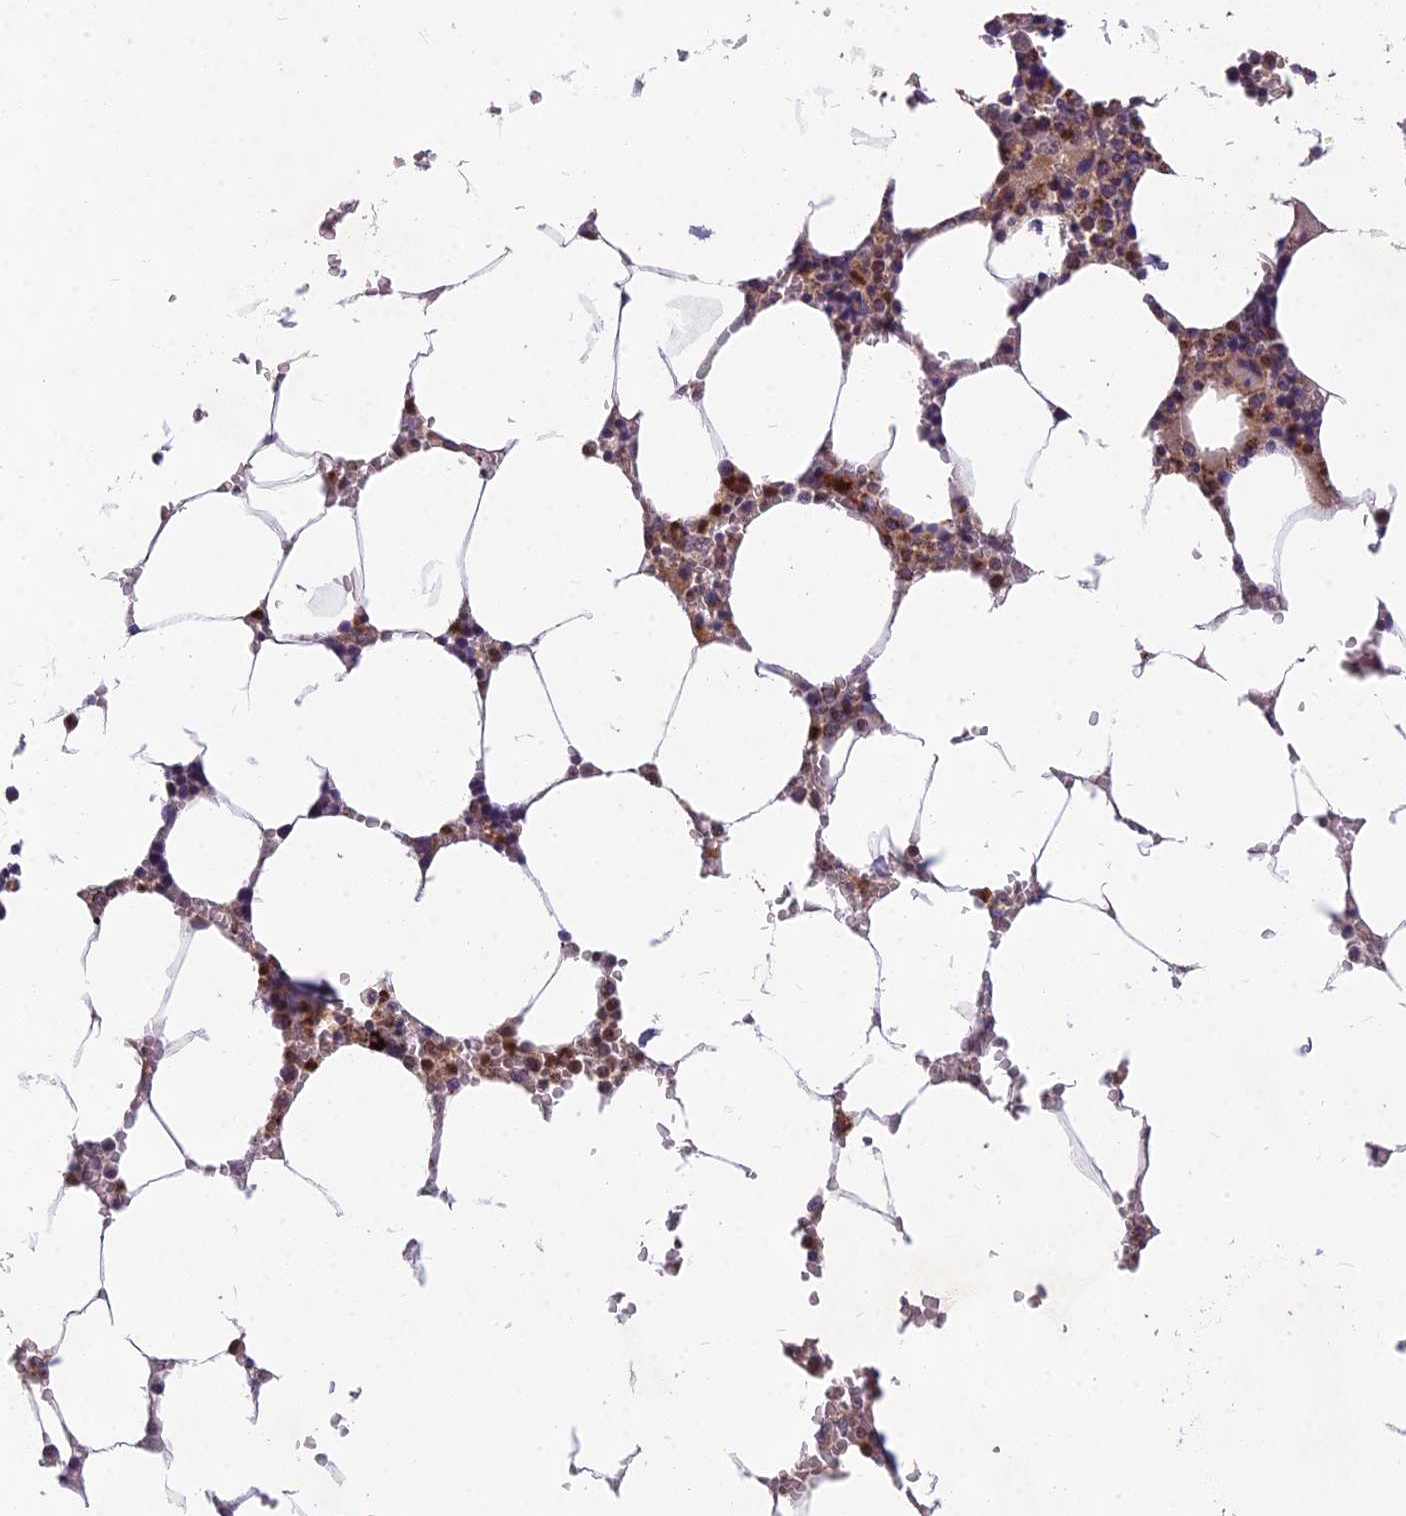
{"staining": {"intensity": "moderate", "quantity": "25%-75%", "location": "cytoplasmic/membranous"}, "tissue": "bone marrow", "cell_type": "Hematopoietic cells", "image_type": "normal", "snomed": [{"axis": "morphology", "description": "Normal tissue, NOS"}, {"axis": "topography", "description": "Bone marrow"}], "caption": "Immunohistochemistry (IHC) of unremarkable human bone marrow exhibits medium levels of moderate cytoplasmic/membranous staining in about 25%-75% of hematopoietic cells. (DAB IHC, brown staining for protein, blue staining for nuclei).", "gene": "ENSG00000188897", "patient": {"sex": "male", "age": 70}}